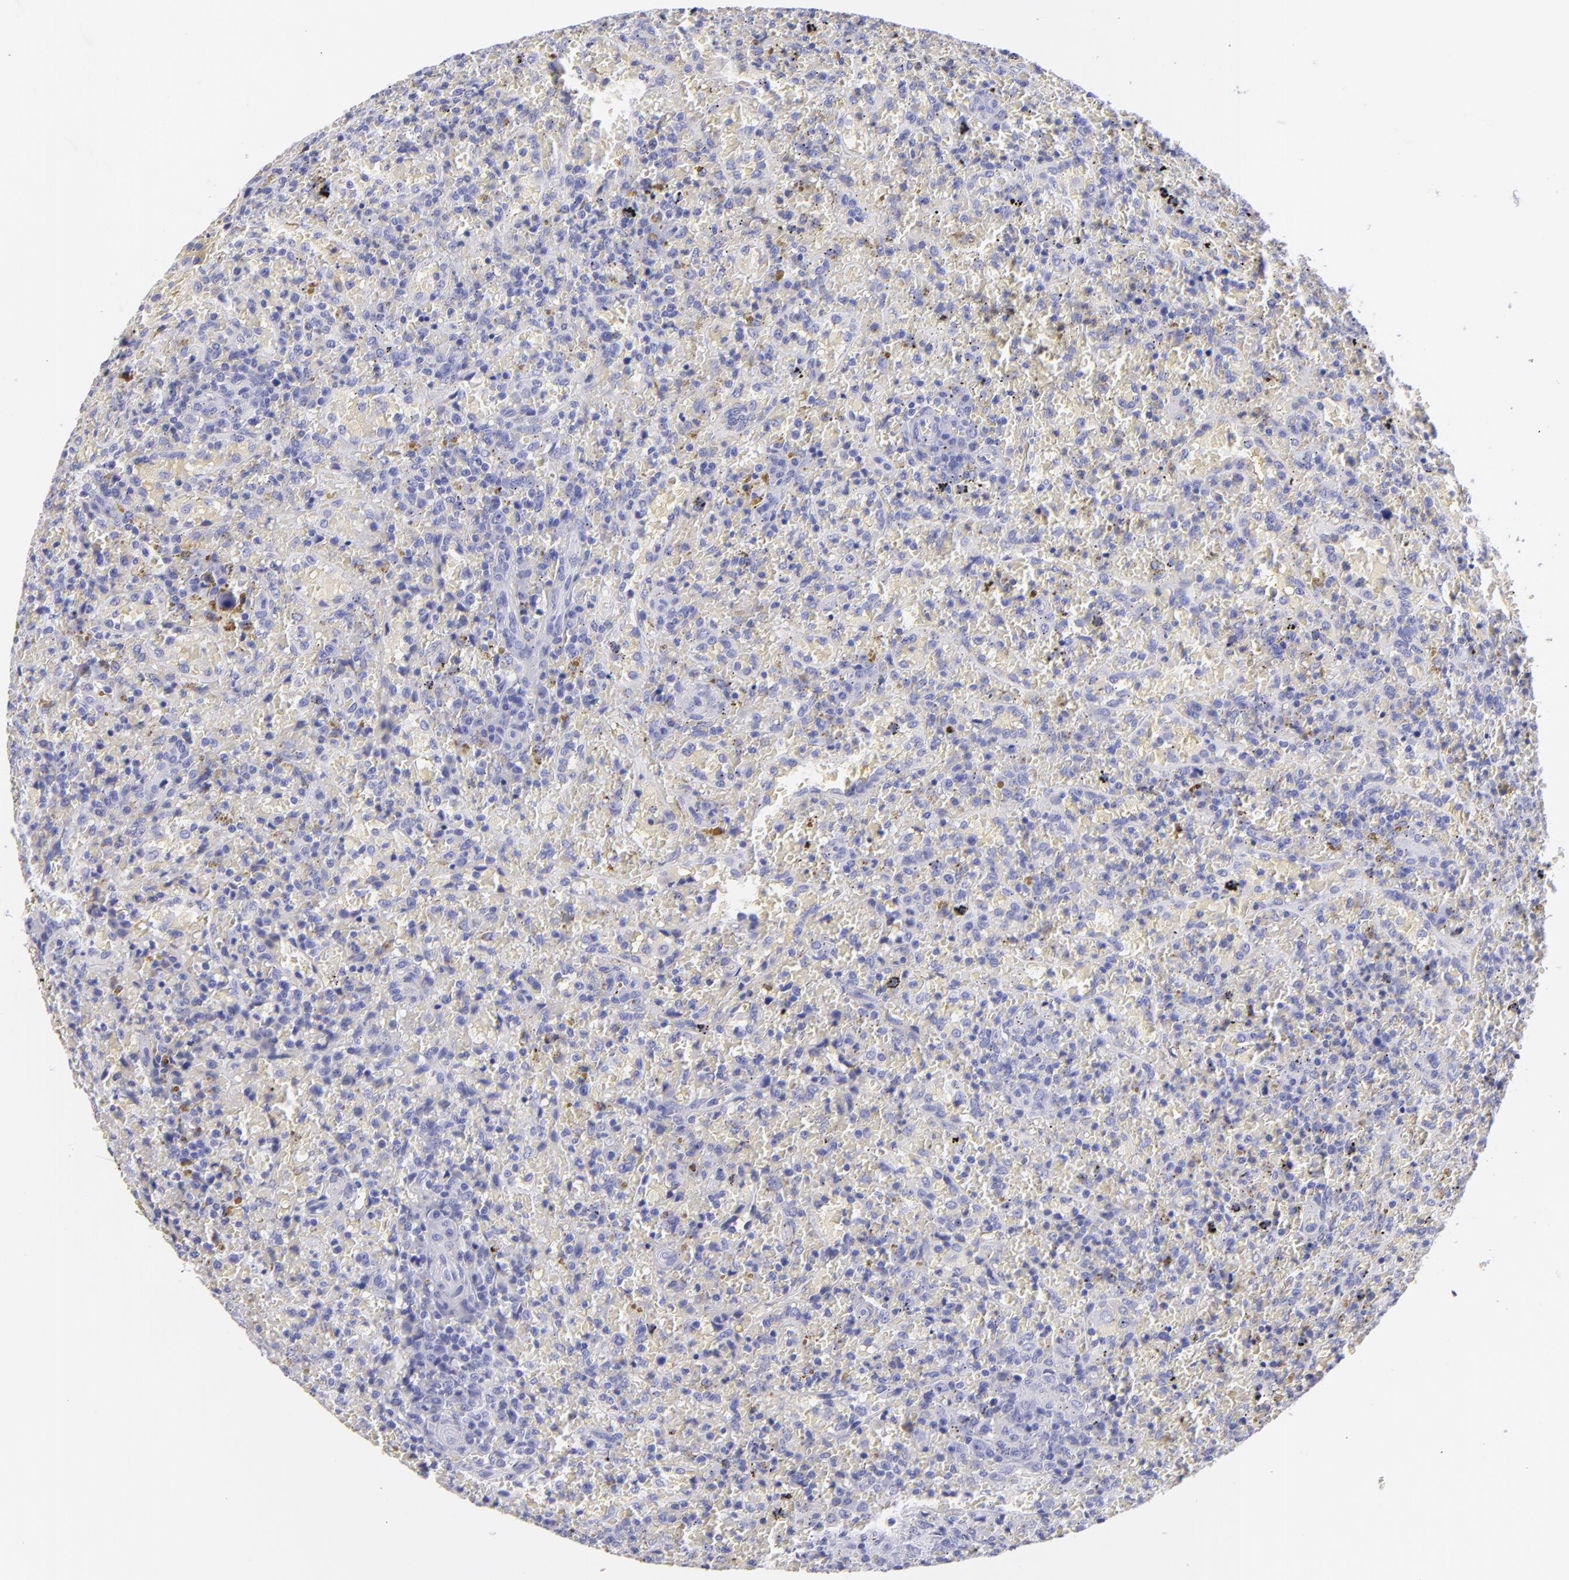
{"staining": {"intensity": "negative", "quantity": "none", "location": "none"}, "tissue": "lymphoma", "cell_type": "Tumor cells", "image_type": "cancer", "snomed": [{"axis": "morphology", "description": "Malignant lymphoma, non-Hodgkin's type, High grade"}, {"axis": "topography", "description": "Spleen"}, {"axis": "topography", "description": "Lymph node"}], "caption": "Immunohistochemical staining of lymphoma displays no significant staining in tumor cells.", "gene": "CNP", "patient": {"sex": "female", "age": 70}}